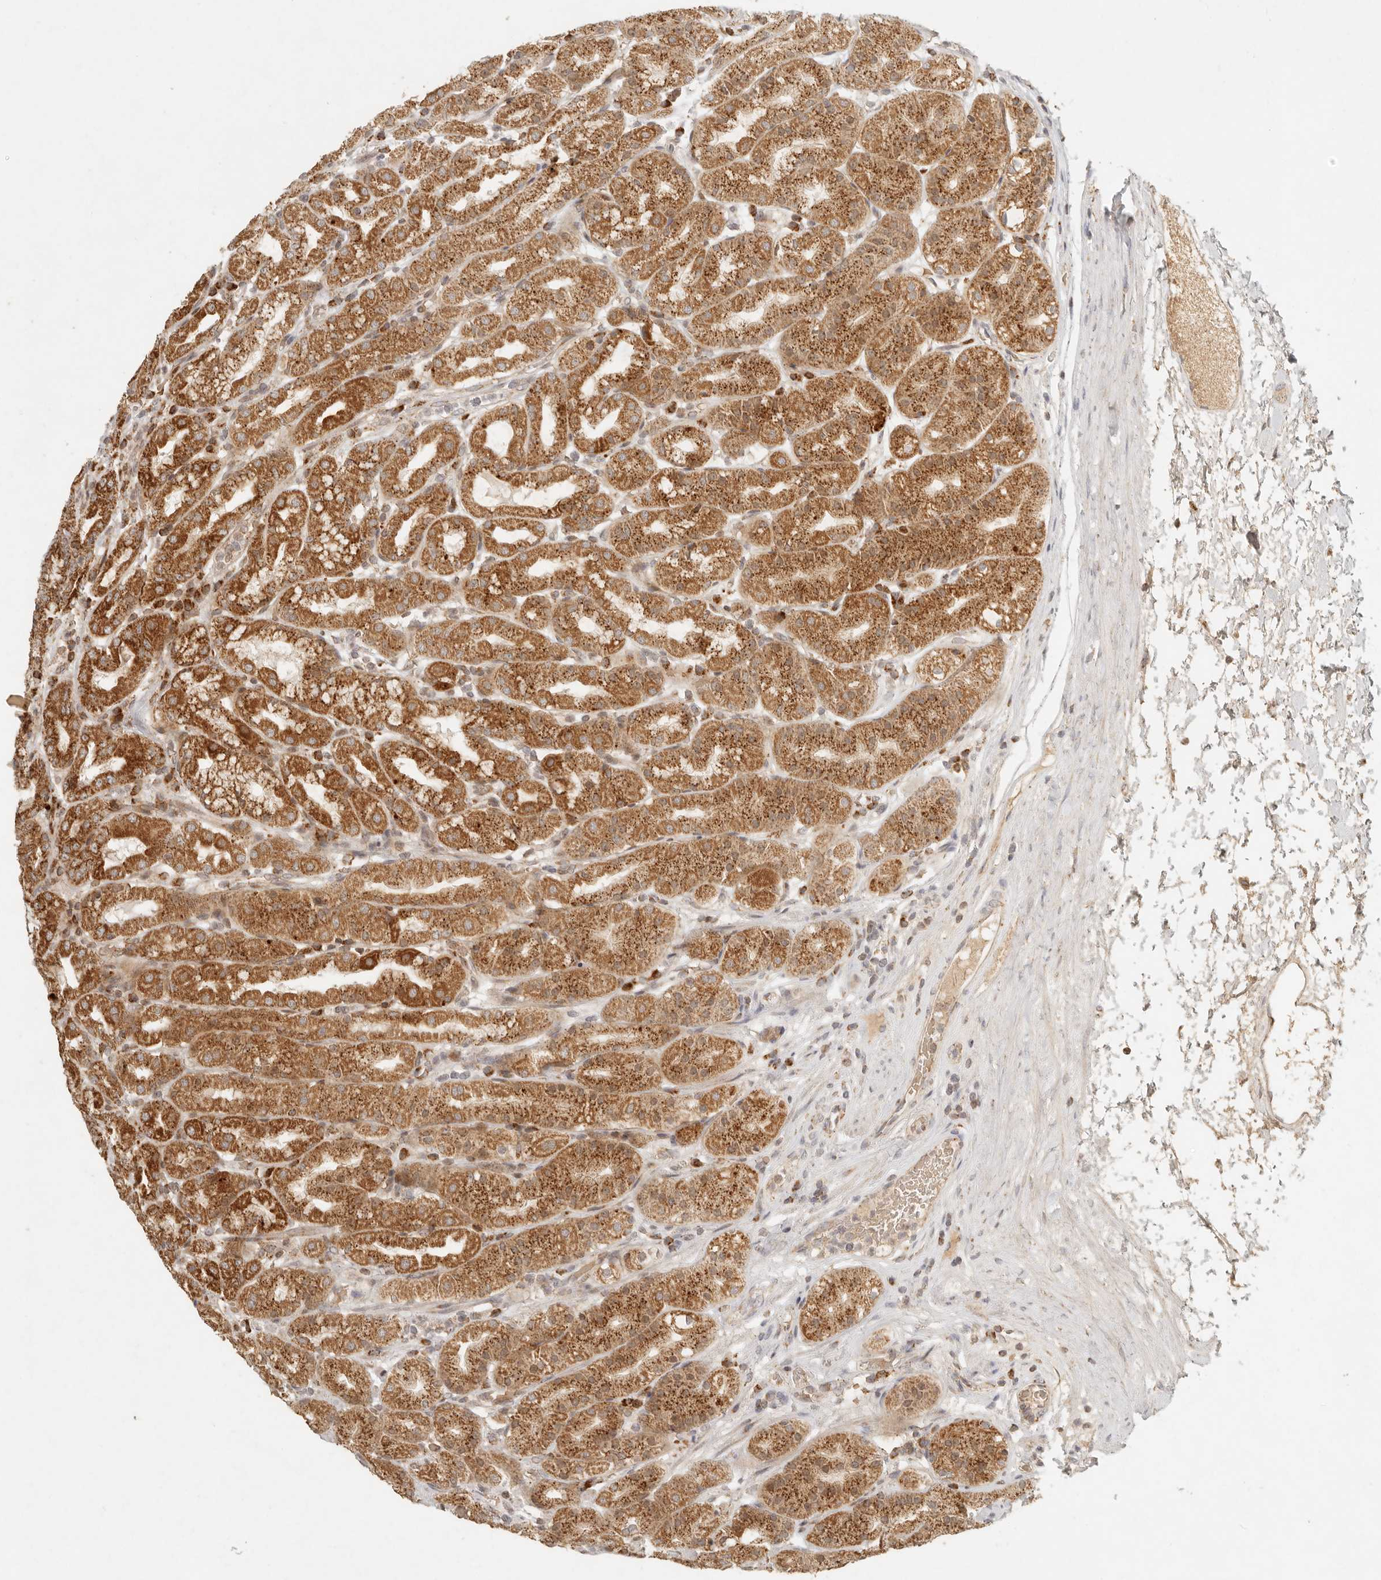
{"staining": {"intensity": "strong", "quantity": ">75%", "location": "cytoplasmic/membranous"}, "tissue": "stomach", "cell_type": "Glandular cells", "image_type": "normal", "snomed": [{"axis": "morphology", "description": "Normal tissue, NOS"}, {"axis": "topography", "description": "Stomach"}, {"axis": "topography", "description": "Stomach, lower"}], "caption": "Benign stomach shows strong cytoplasmic/membranous positivity in approximately >75% of glandular cells (IHC, brightfield microscopy, high magnification)..", "gene": "MRPL55", "patient": {"sex": "female", "age": 56}}